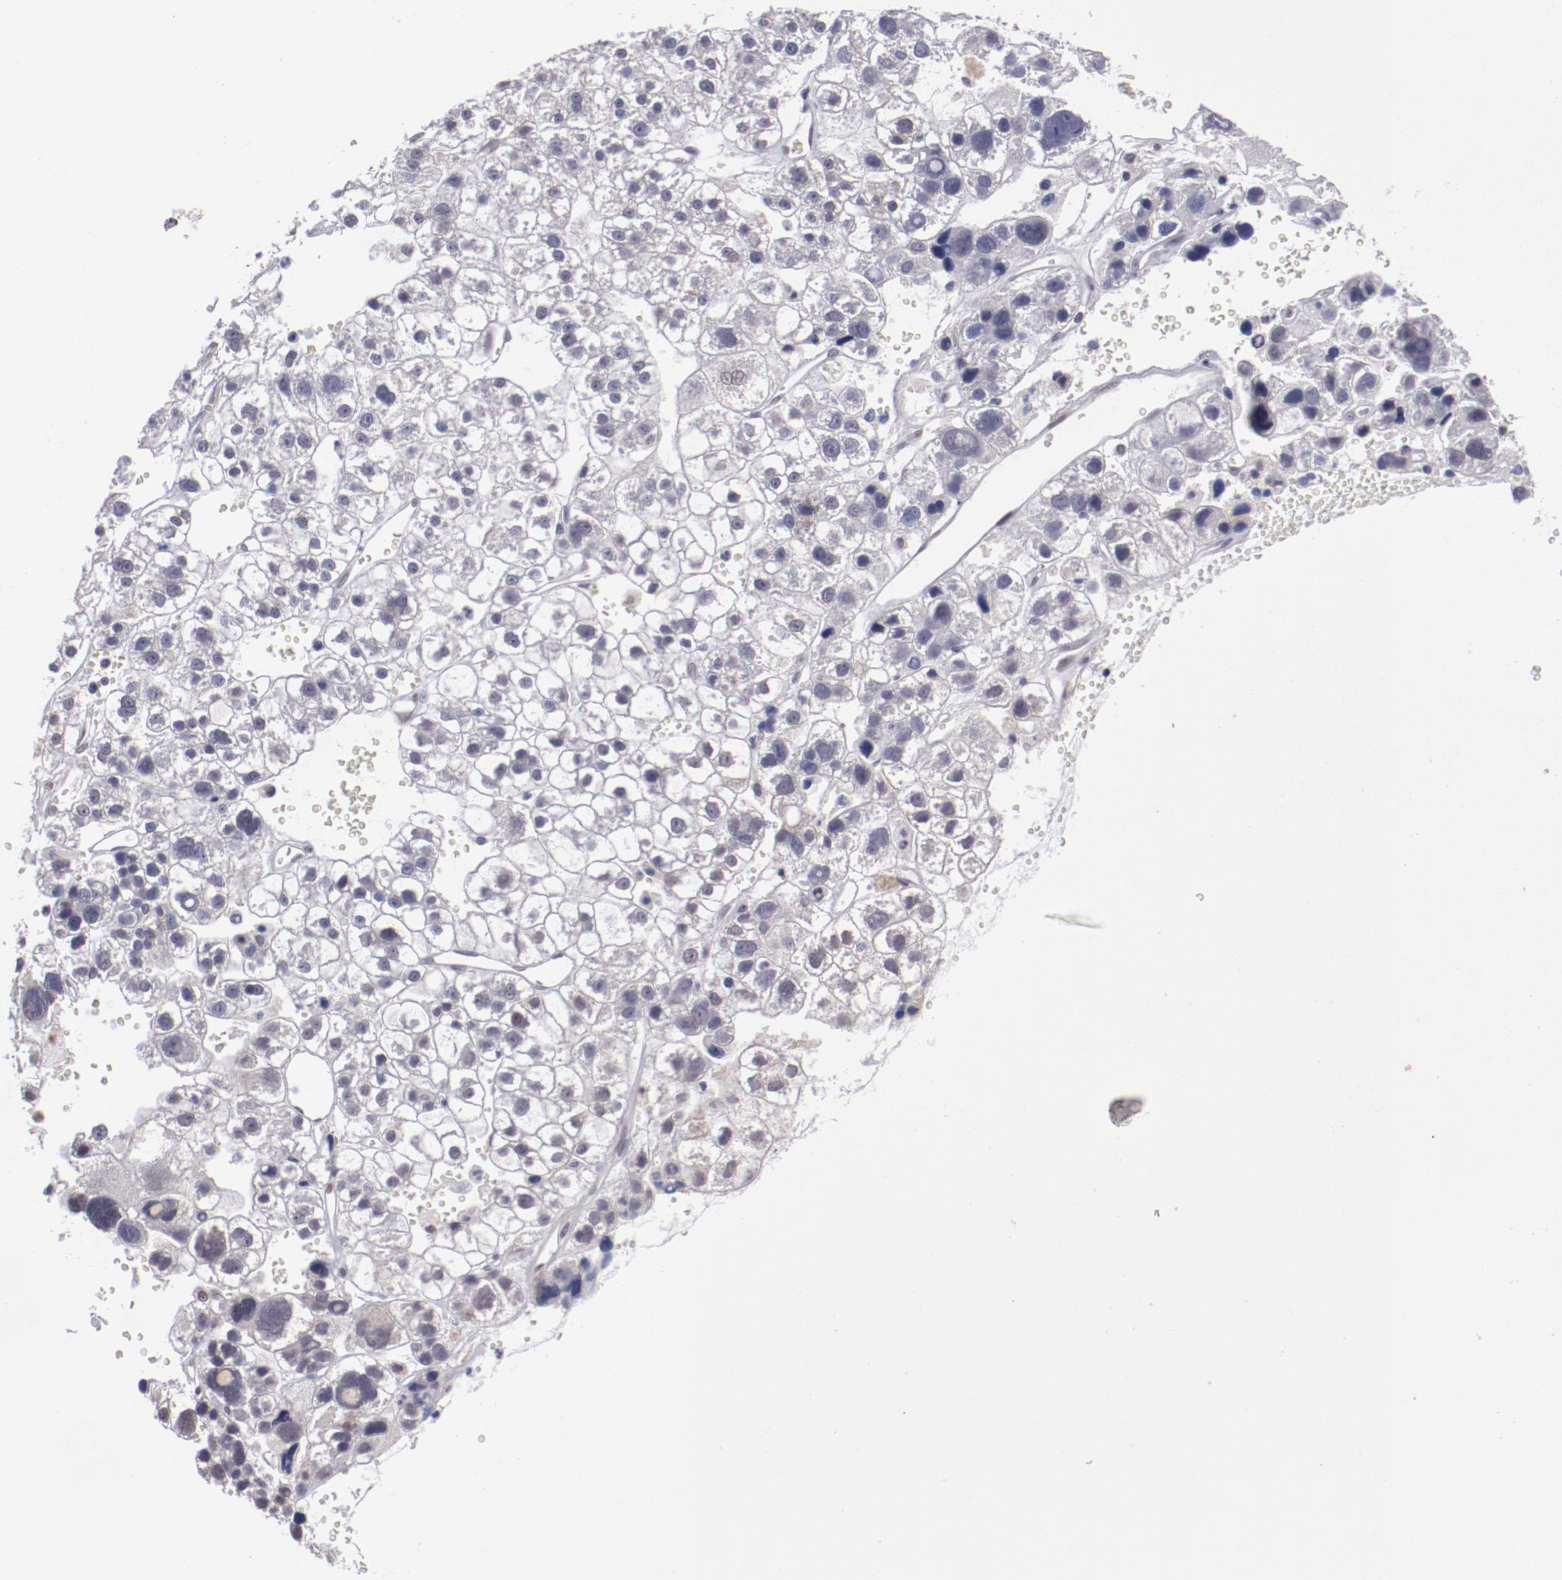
{"staining": {"intensity": "moderate", "quantity": "<25%", "location": "cytoplasmic/membranous"}, "tissue": "liver cancer", "cell_type": "Tumor cells", "image_type": "cancer", "snomed": [{"axis": "morphology", "description": "Carcinoma, Hepatocellular, NOS"}, {"axis": "topography", "description": "Liver"}], "caption": "Liver cancer (hepatocellular carcinoma) stained with DAB (3,3'-diaminobenzidine) immunohistochemistry (IHC) displays low levels of moderate cytoplasmic/membranous positivity in about <25% of tumor cells.", "gene": "NRXN3", "patient": {"sex": "female", "age": 85}}